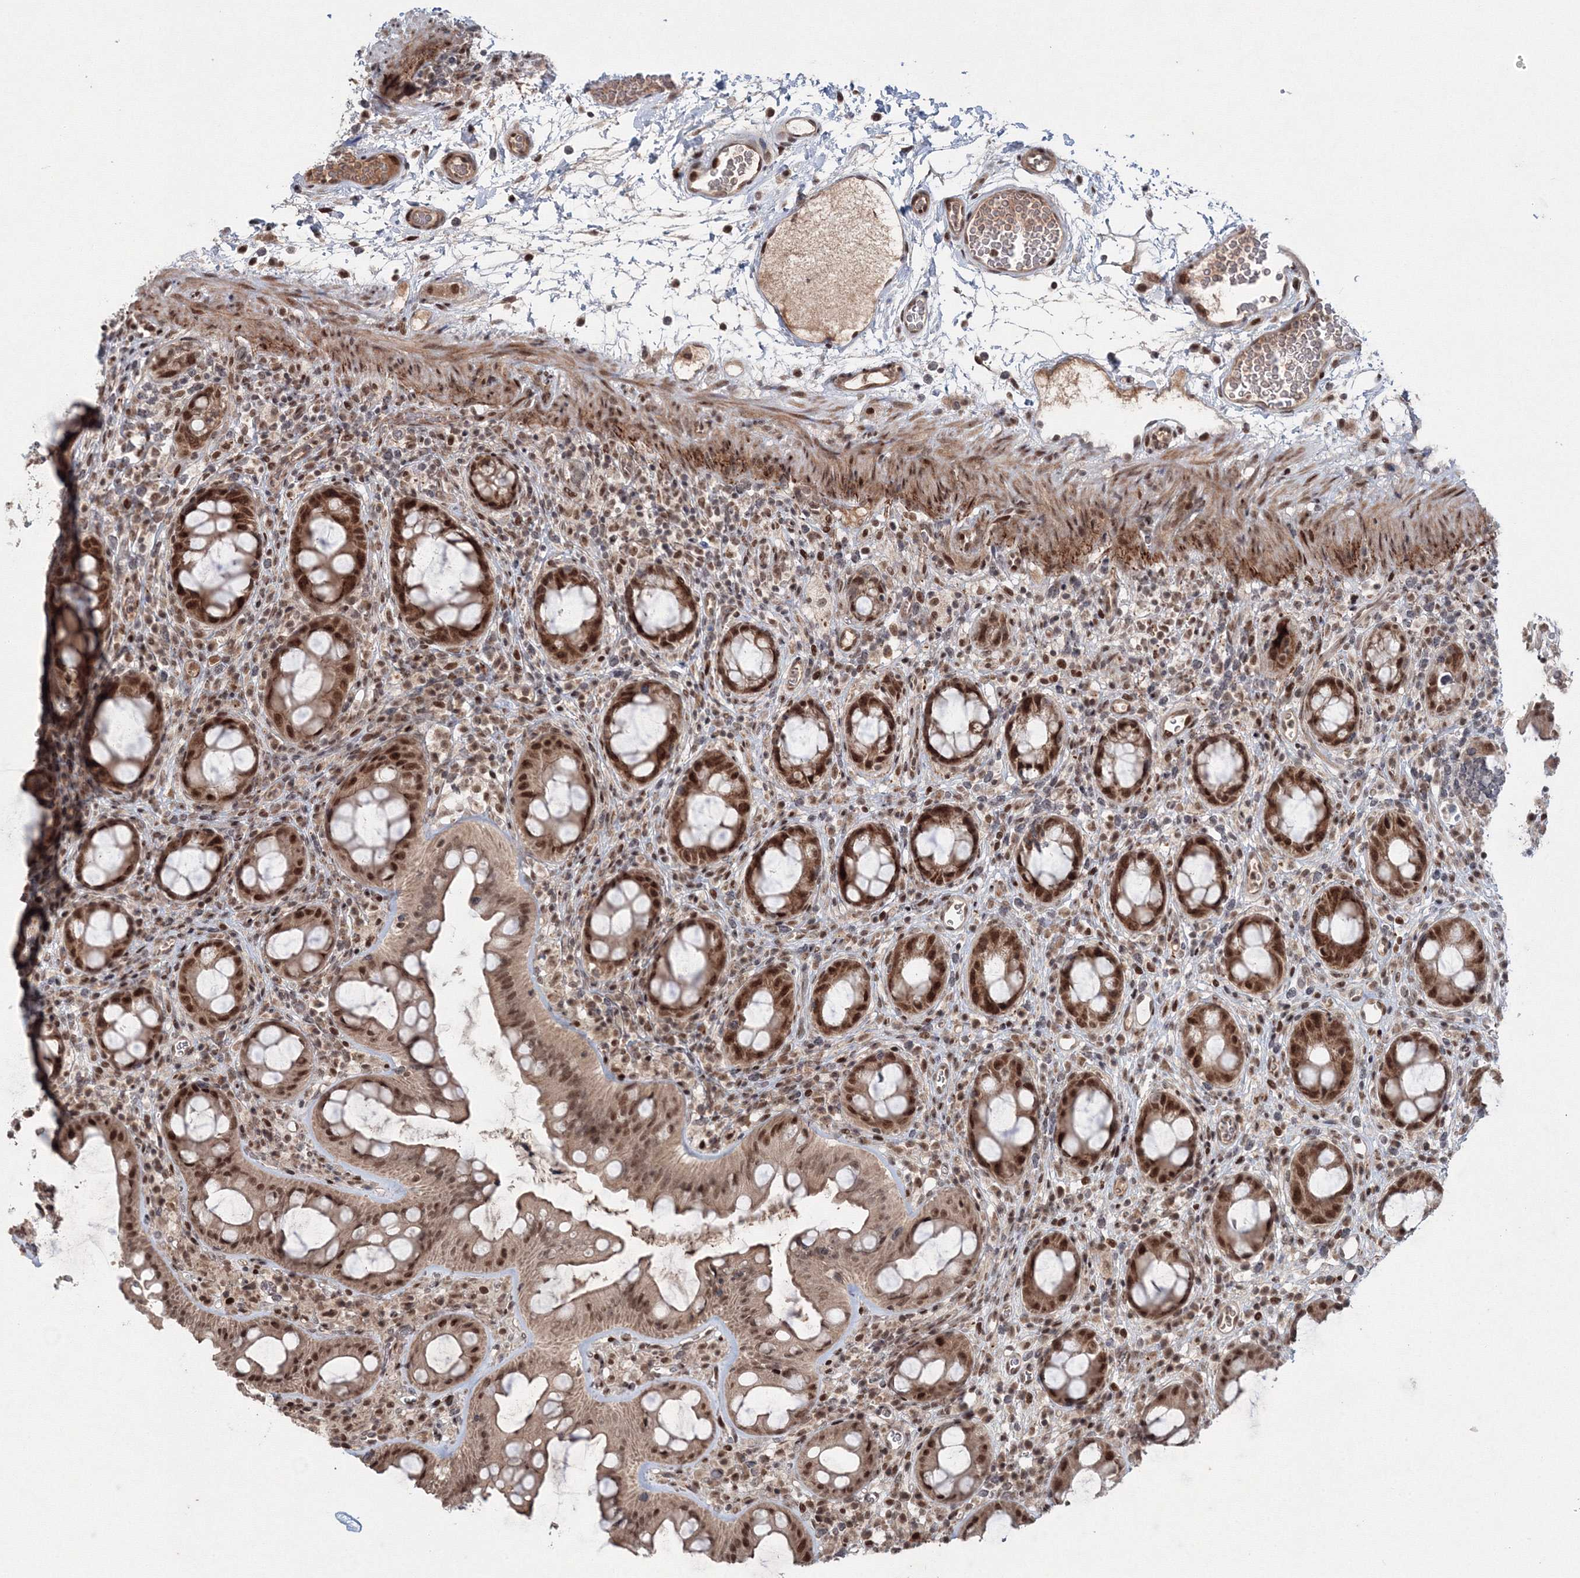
{"staining": {"intensity": "moderate", "quantity": ">75%", "location": "cytoplasmic/membranous,nuclear"}, "tissue": "rectum", "cell_type": "Glandular cells", "image_type": "normal", "snomed": [{"axis": "morphology", "description": "Normal tissue, NOS"}, {"axis": "topography", "description": "Rectum"}], "caption": "Brown immunohistochemical staining in benign human rectum shows moderate cytoplasmic/membranous,nuclear expression in about >75% of glandular cells. The staining is performed using DAB (3,3'-diaminobenzidine) brown chromogen to label protein expression. The nuclei are counter-stained blue using hematoxylin.", "gene": "NOA1", "patient": {"sex": "female", "age": 57}}